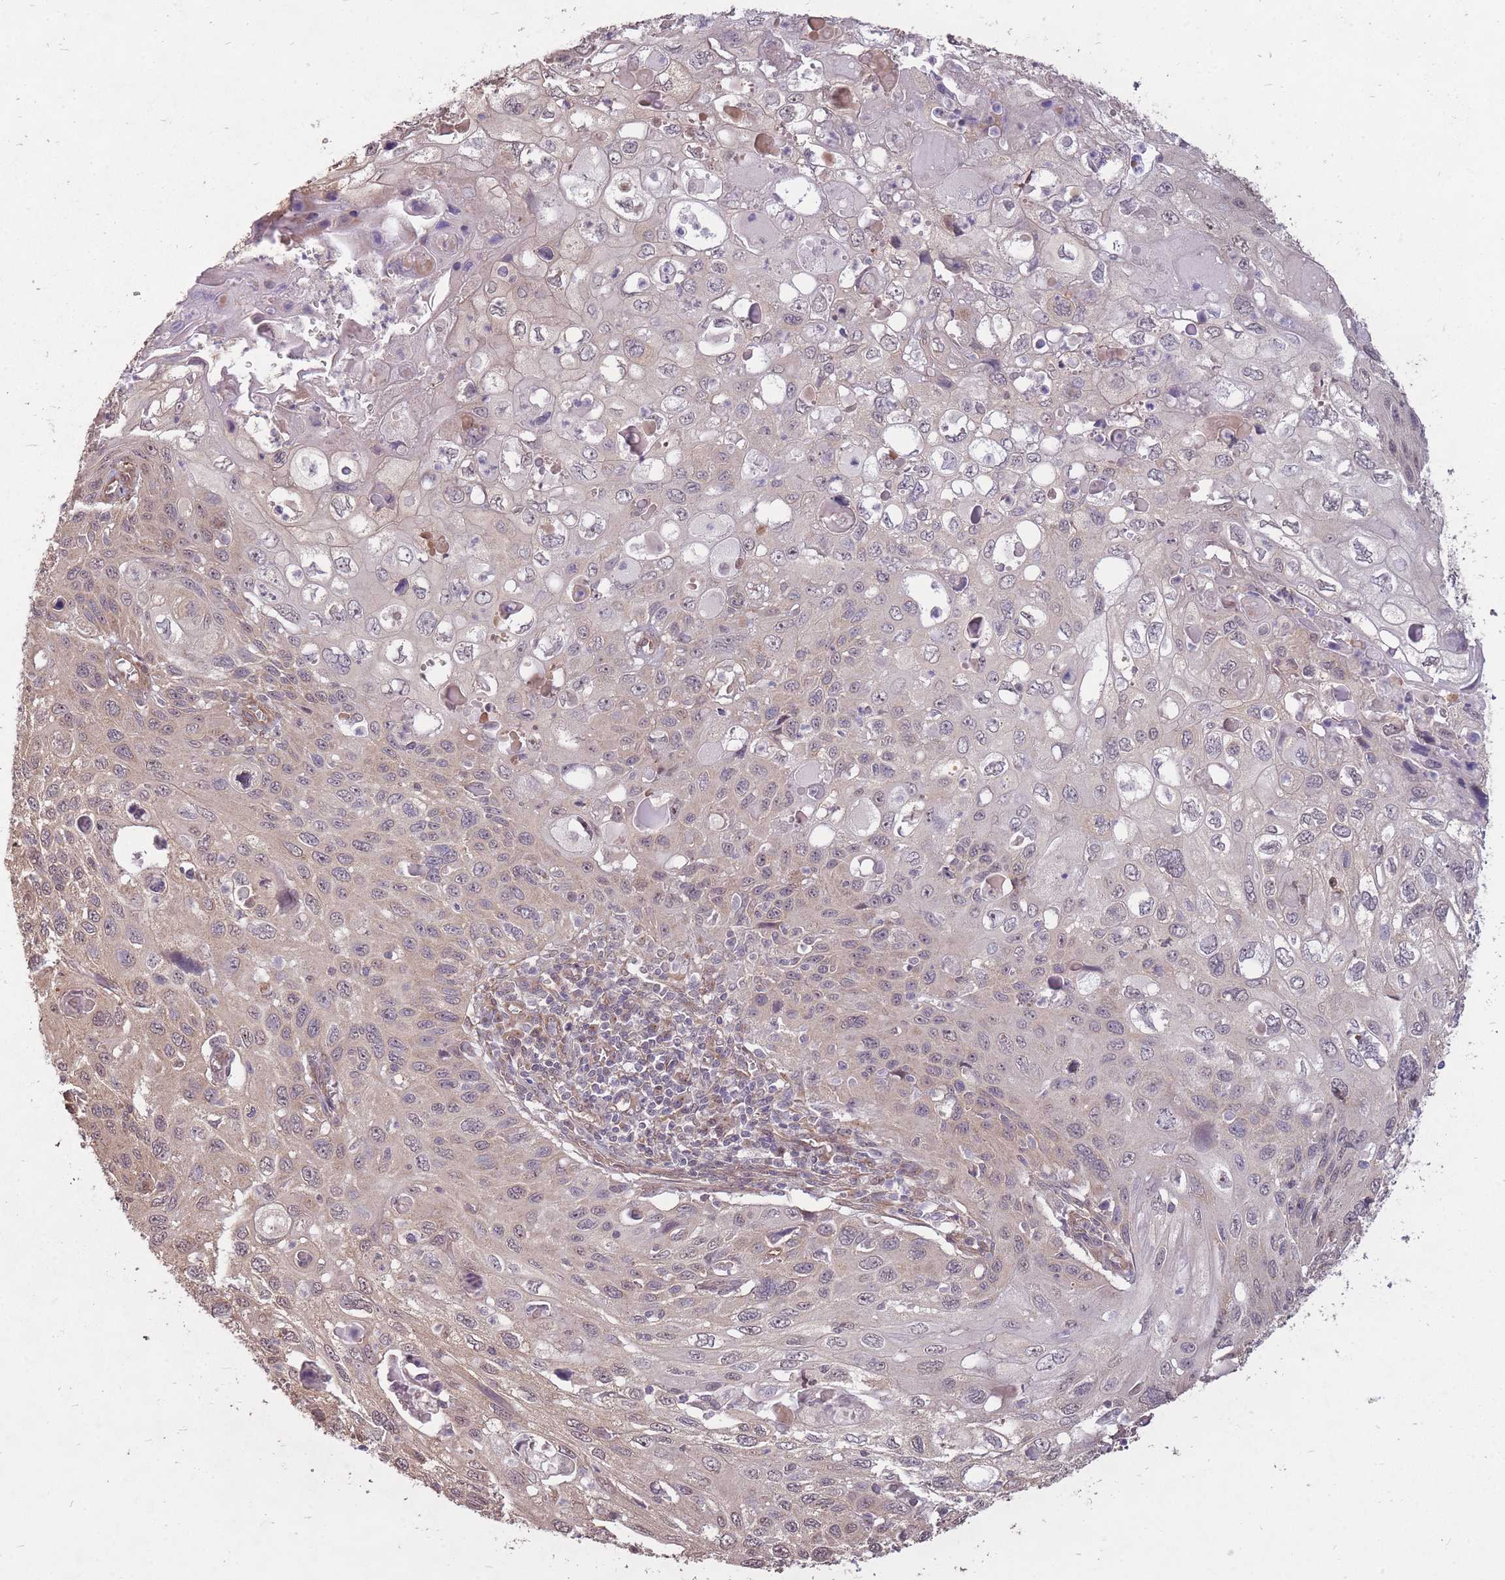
{"staining": {"intensity": "negative", "quantity": "none", "location": "none"}, "tissue": "cervical cancer", "cell_type": "Tumor cells", "image_type": "cancer", "snomed": [{"axis": "morphology", "description": "Squamous cell carcinoma, NOS"}, {"axis": "topography", "description": "Cervix"}], "caption": "Tumor cells show no significant protein expression in cervical cancer. (Brightfield microscopy of DAB immunohistochemistry (IHC) at high magnification).", "gene": "DYNC1LI2", "patient": {"sex": "female", "age": 70}}